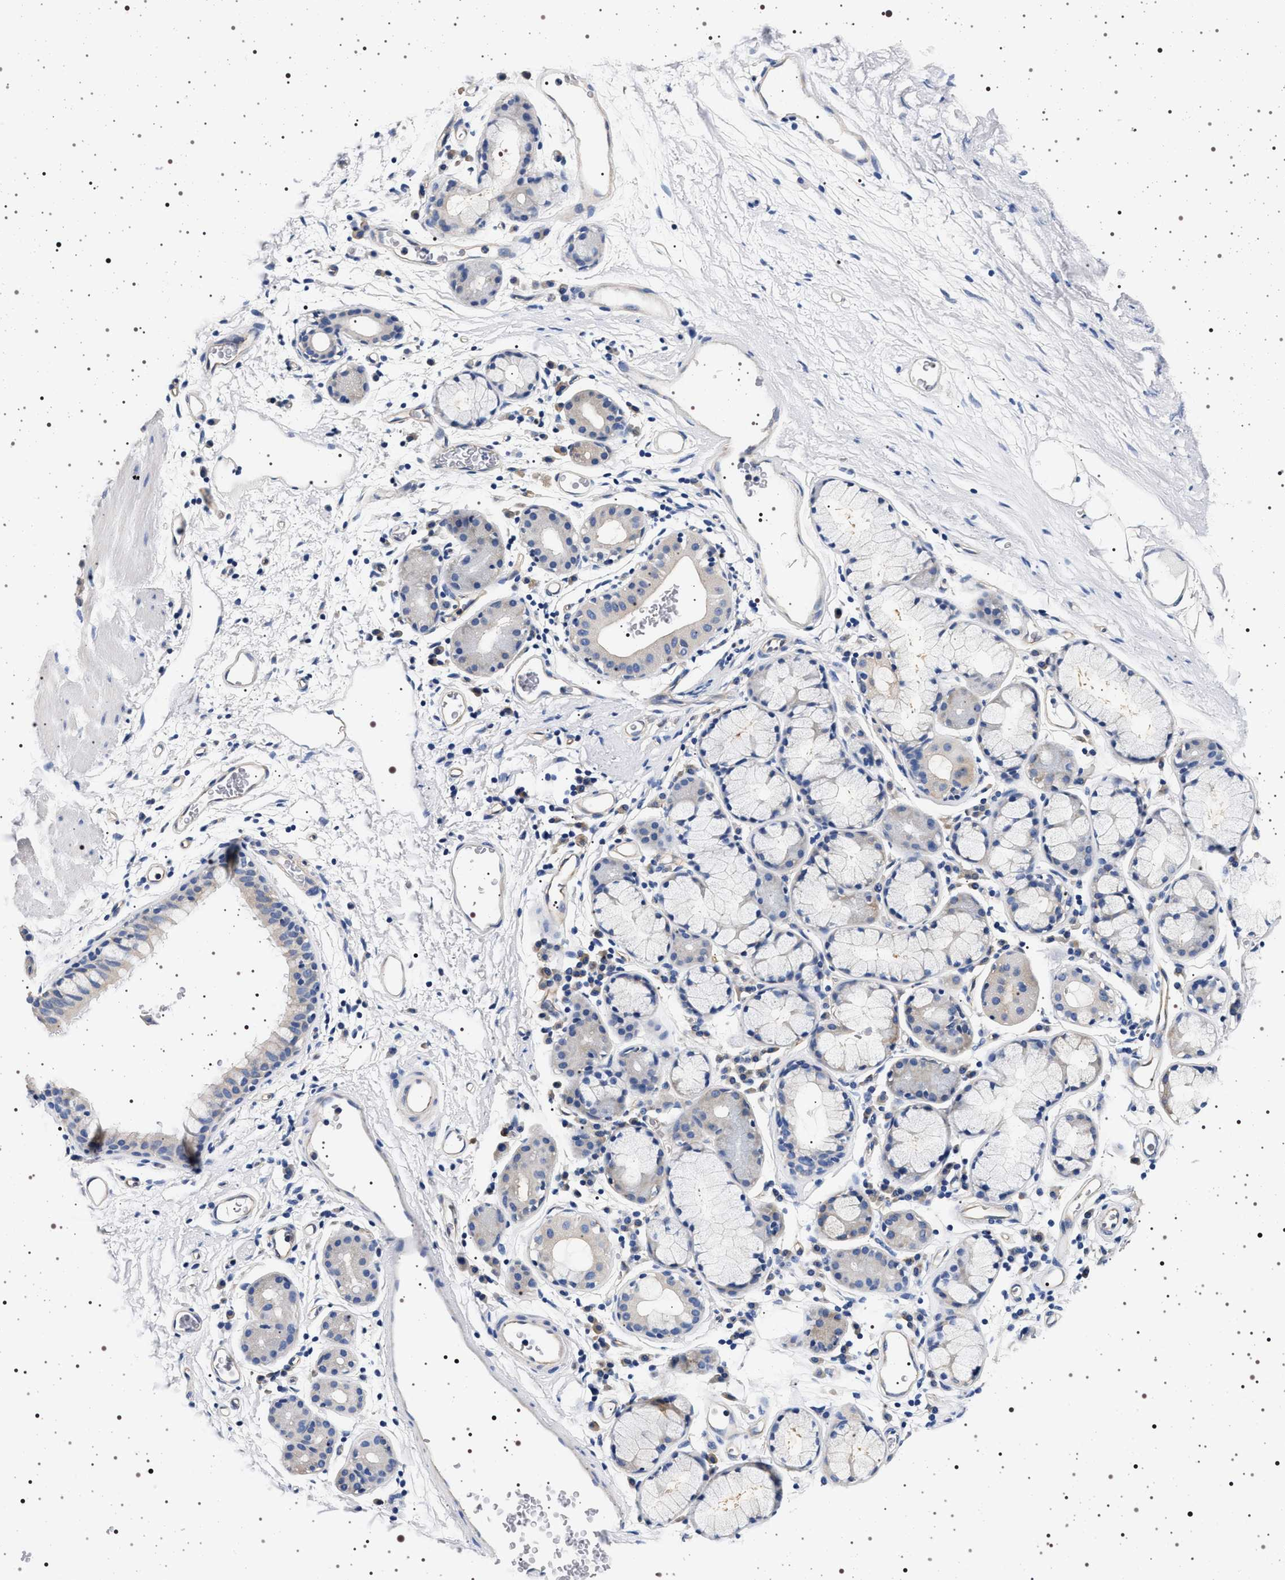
{"staining": {"intensity": "negative", "quantity": "none", "location": "none"}, "tissue": "bronchus", "cell_type": "Respiratory epithelial cells", "image_type": "normal", "snomed": [{"axis": "morphology", "description": "Normal tissue, NOS"}, {"axis": "topography", "description": "Cartilage tissue"}, {"axis": "topography", "description": "Bronchus"}], "caption": "Histopathology image shows no significant protein expression in respiratory epithelial cells of normal bronchus. (DAB immunohistochemistry (IHC) with hematoxylin counter stain).", "gene": "HSD17B1", "patient": {"sex": "female", "age": 53}}